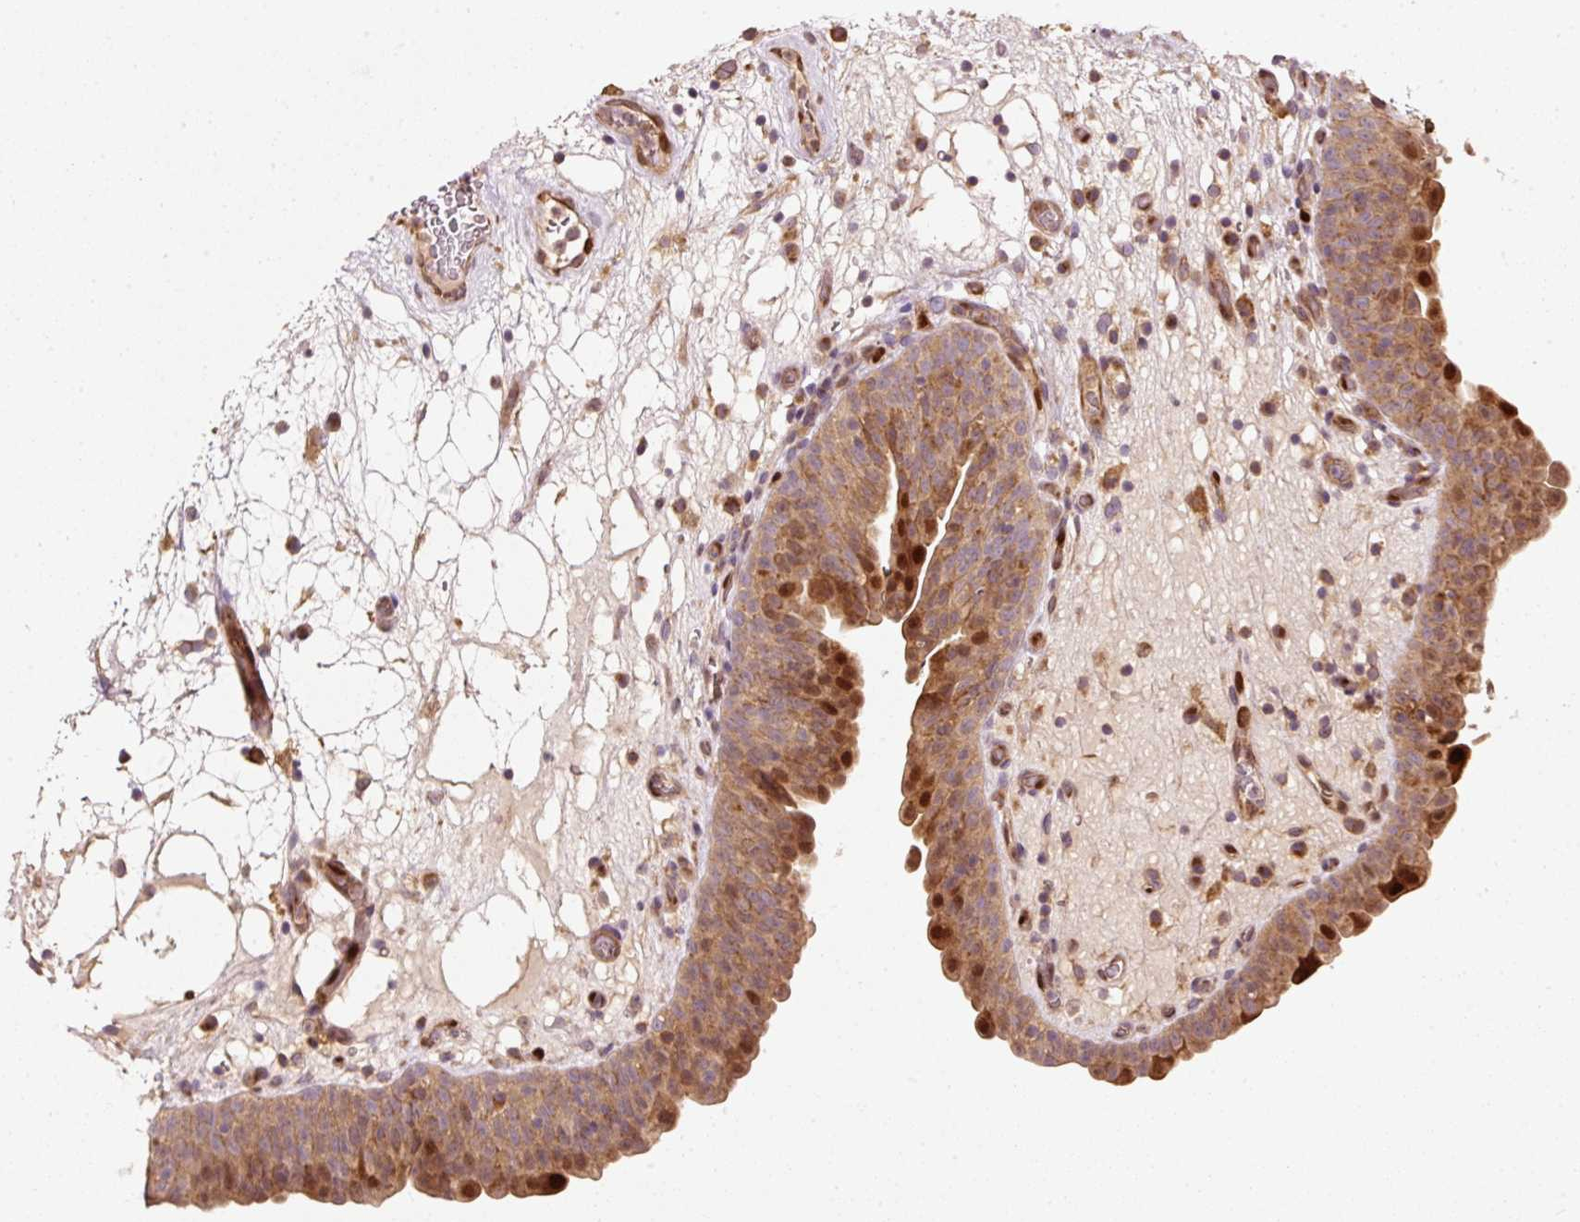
{"staining": {"intensity": "moderate", "quantity": ">75%", "location": "cytoplasmic/membranous,nuclear"}, "tissue": "urinary bladder", "cell_type": "Urothelial cells", "image_type": "normal", "snomed": [{"axis": "morphology", "description": "Normal tissue, NOS"}, {"axis": "topography", "description": "Urinary bladder"}], "caption": "A brown stain shows moderate cytoplasmic/membranous,nuclear positivity of a protein in urothelial cells of normal human urinary bladder. The staining was performed using DAB (3,3'-diaminobenzidine) to visualize the protein expression in brown, while the nuclei were stained in blue with hematoxylin (Magnification: 20x).", "gene": "NAPA", "patient": {"sex": "male", "age": 71}}